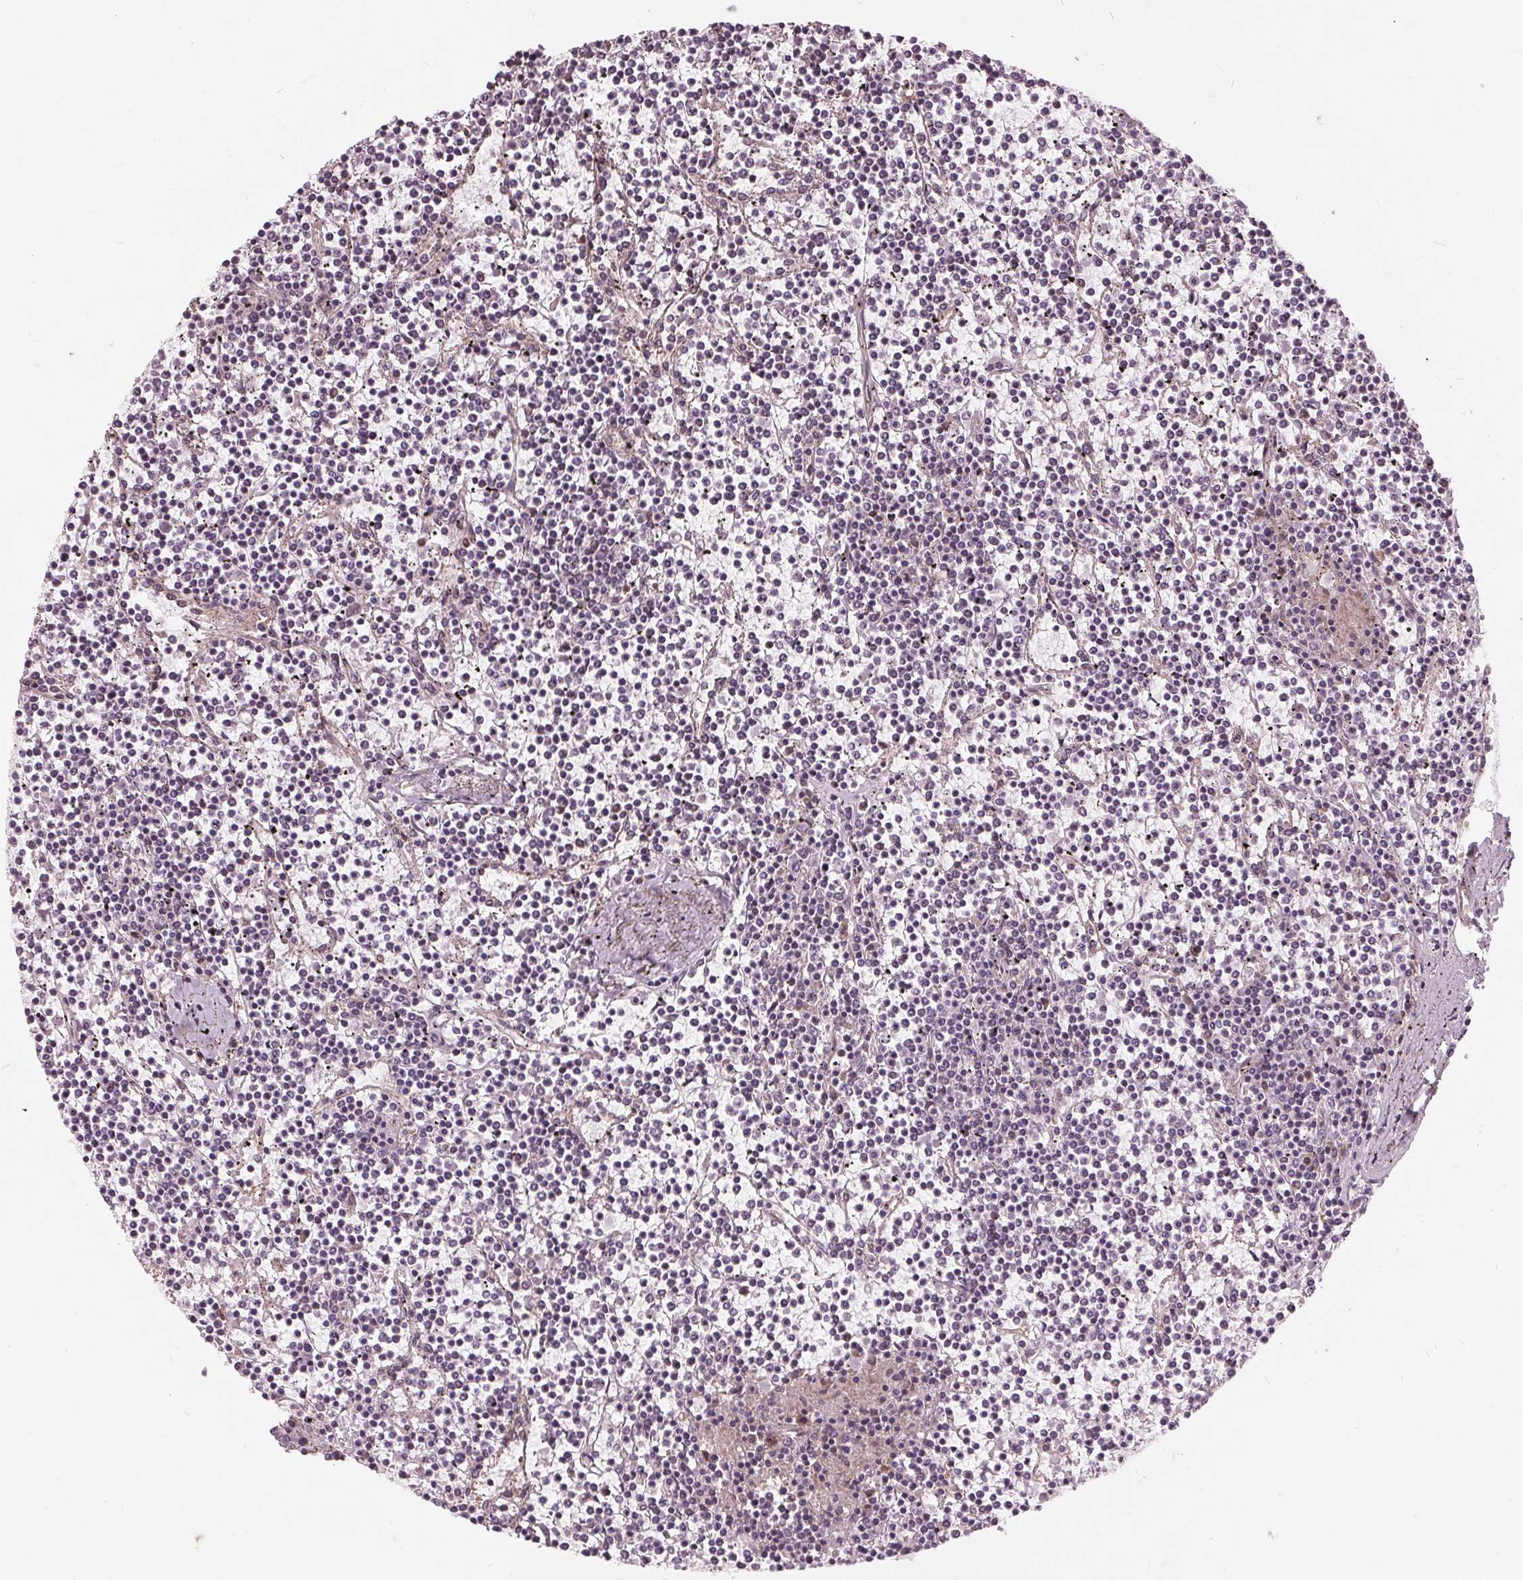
{"staining": {"intensity": "negative", "quantity": "none", "location": "none"}, "tissue": "lymphoma", "cell_type": "Tumor cells", "image_type": "cancer", "snomed": [{"axis": "morphology", "description": "Malignant lymphoma, non-Hodgkin's type, Low grade"}, {"axis": "topography", "description": "Spleen"}], "caption": "Image shows no protein positivity in tumor cells of lymphoma tissue. Nuclei are stained in blue.", "gene": "TXNIP", "patient": {"sex": "female", "age": 19}}